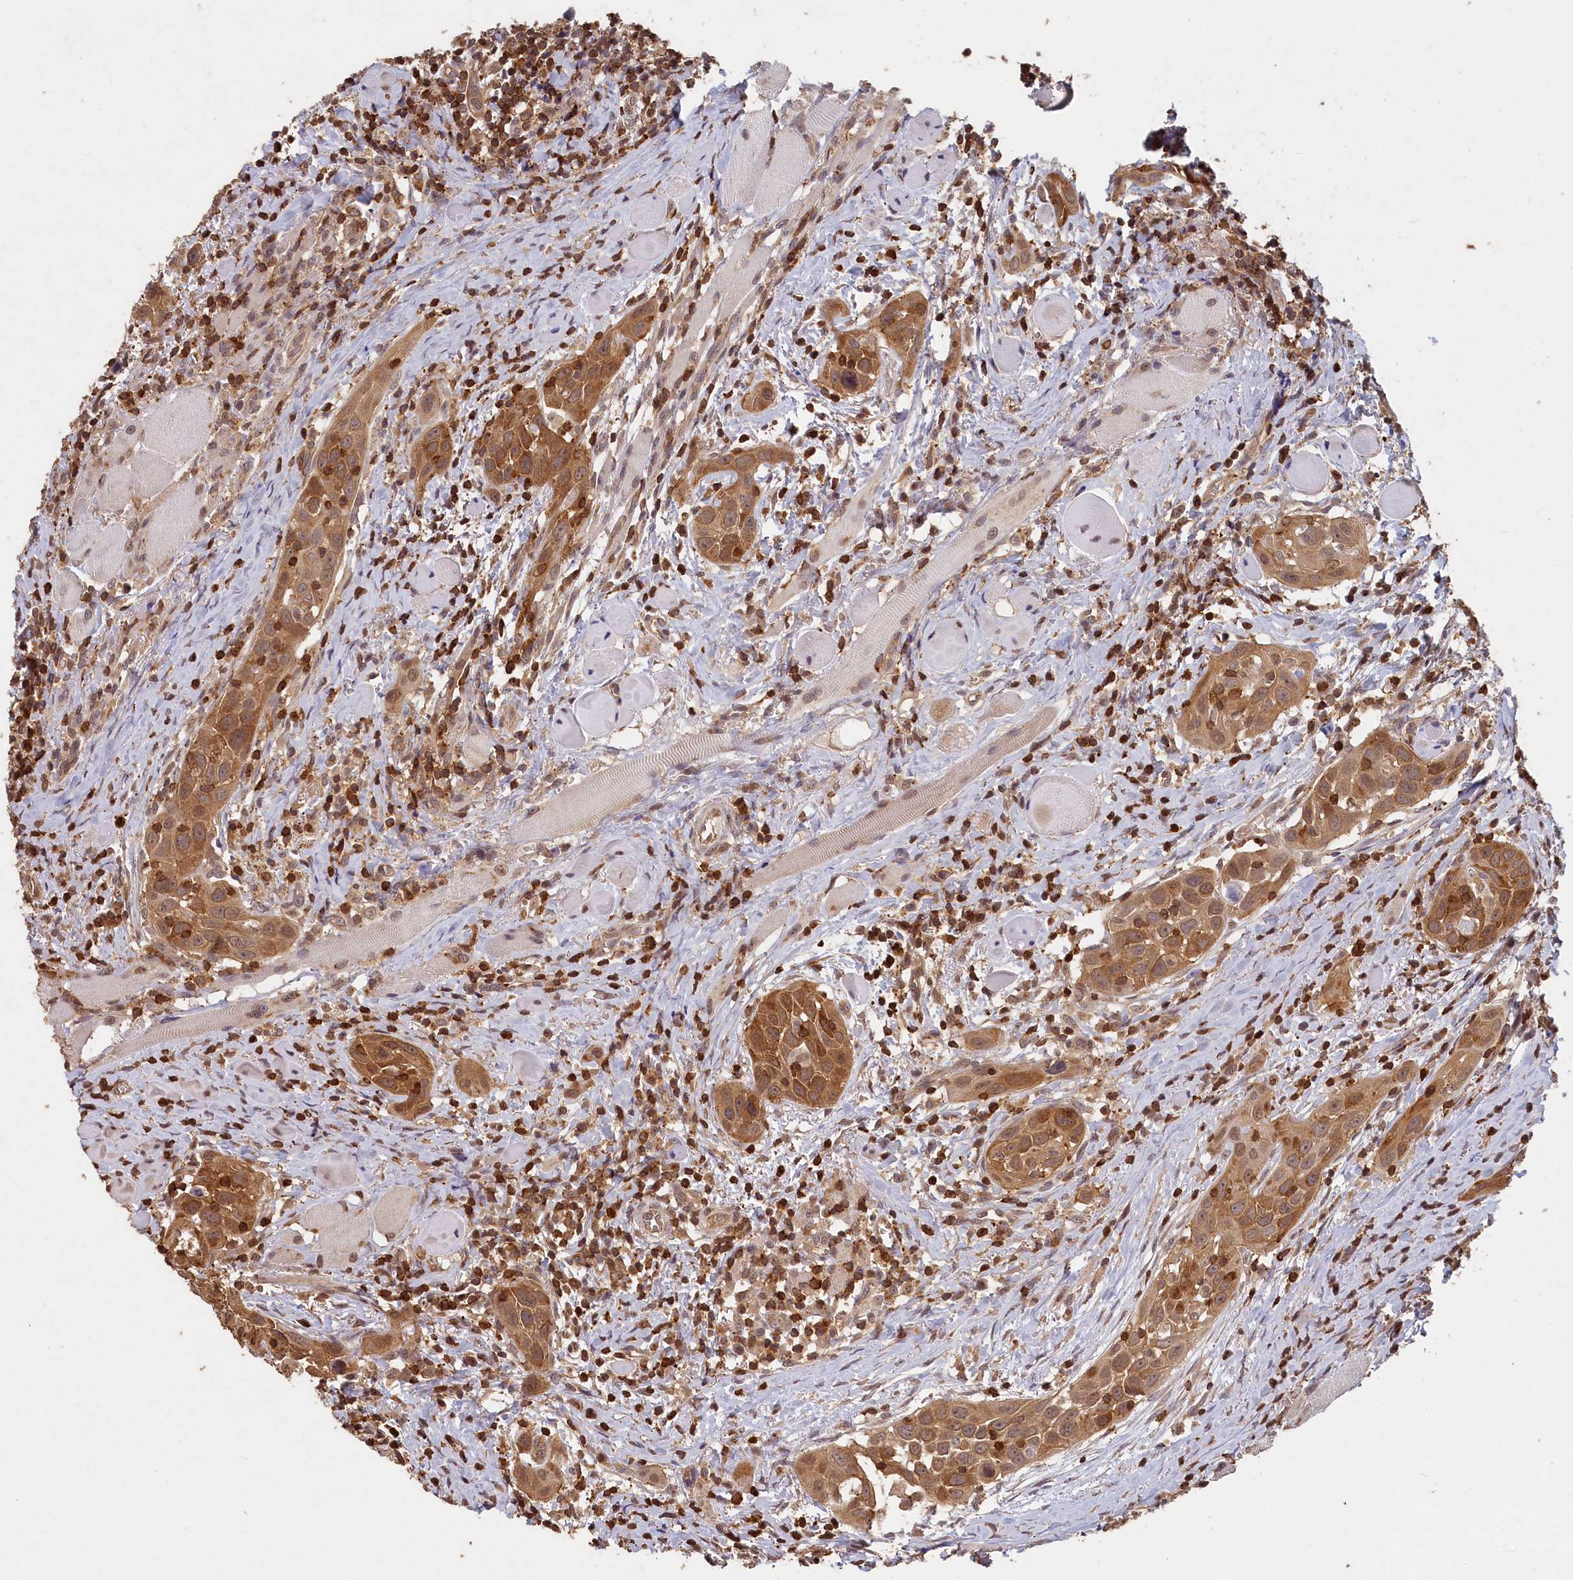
{"staining": {"intensity": "moderate", "quantity": ">75%", "location": "cytoplasmic/membranous"}, "tissue": "head and neck cancer", "cell_type": "Tumor cells", "image_type": "cancer", "snomed": [{"axis": "morphology", "description": "Squamous cell carcinoma, NOS"}, {"axis": "topography", "description": "Oral tissue"}, {"axis": "topography", "description": "Head-Neck"}], "caption": "DAB (3,3'-diaminobenzidine) immunohistochemical staining of human squamous cell carcinoma (head and neck) exhibits moderate cytoplasmic/membranous protein staining in about >75% of tumor cells.", "gene": "MADD", "patient": {"sex": "female", "age": 50}}